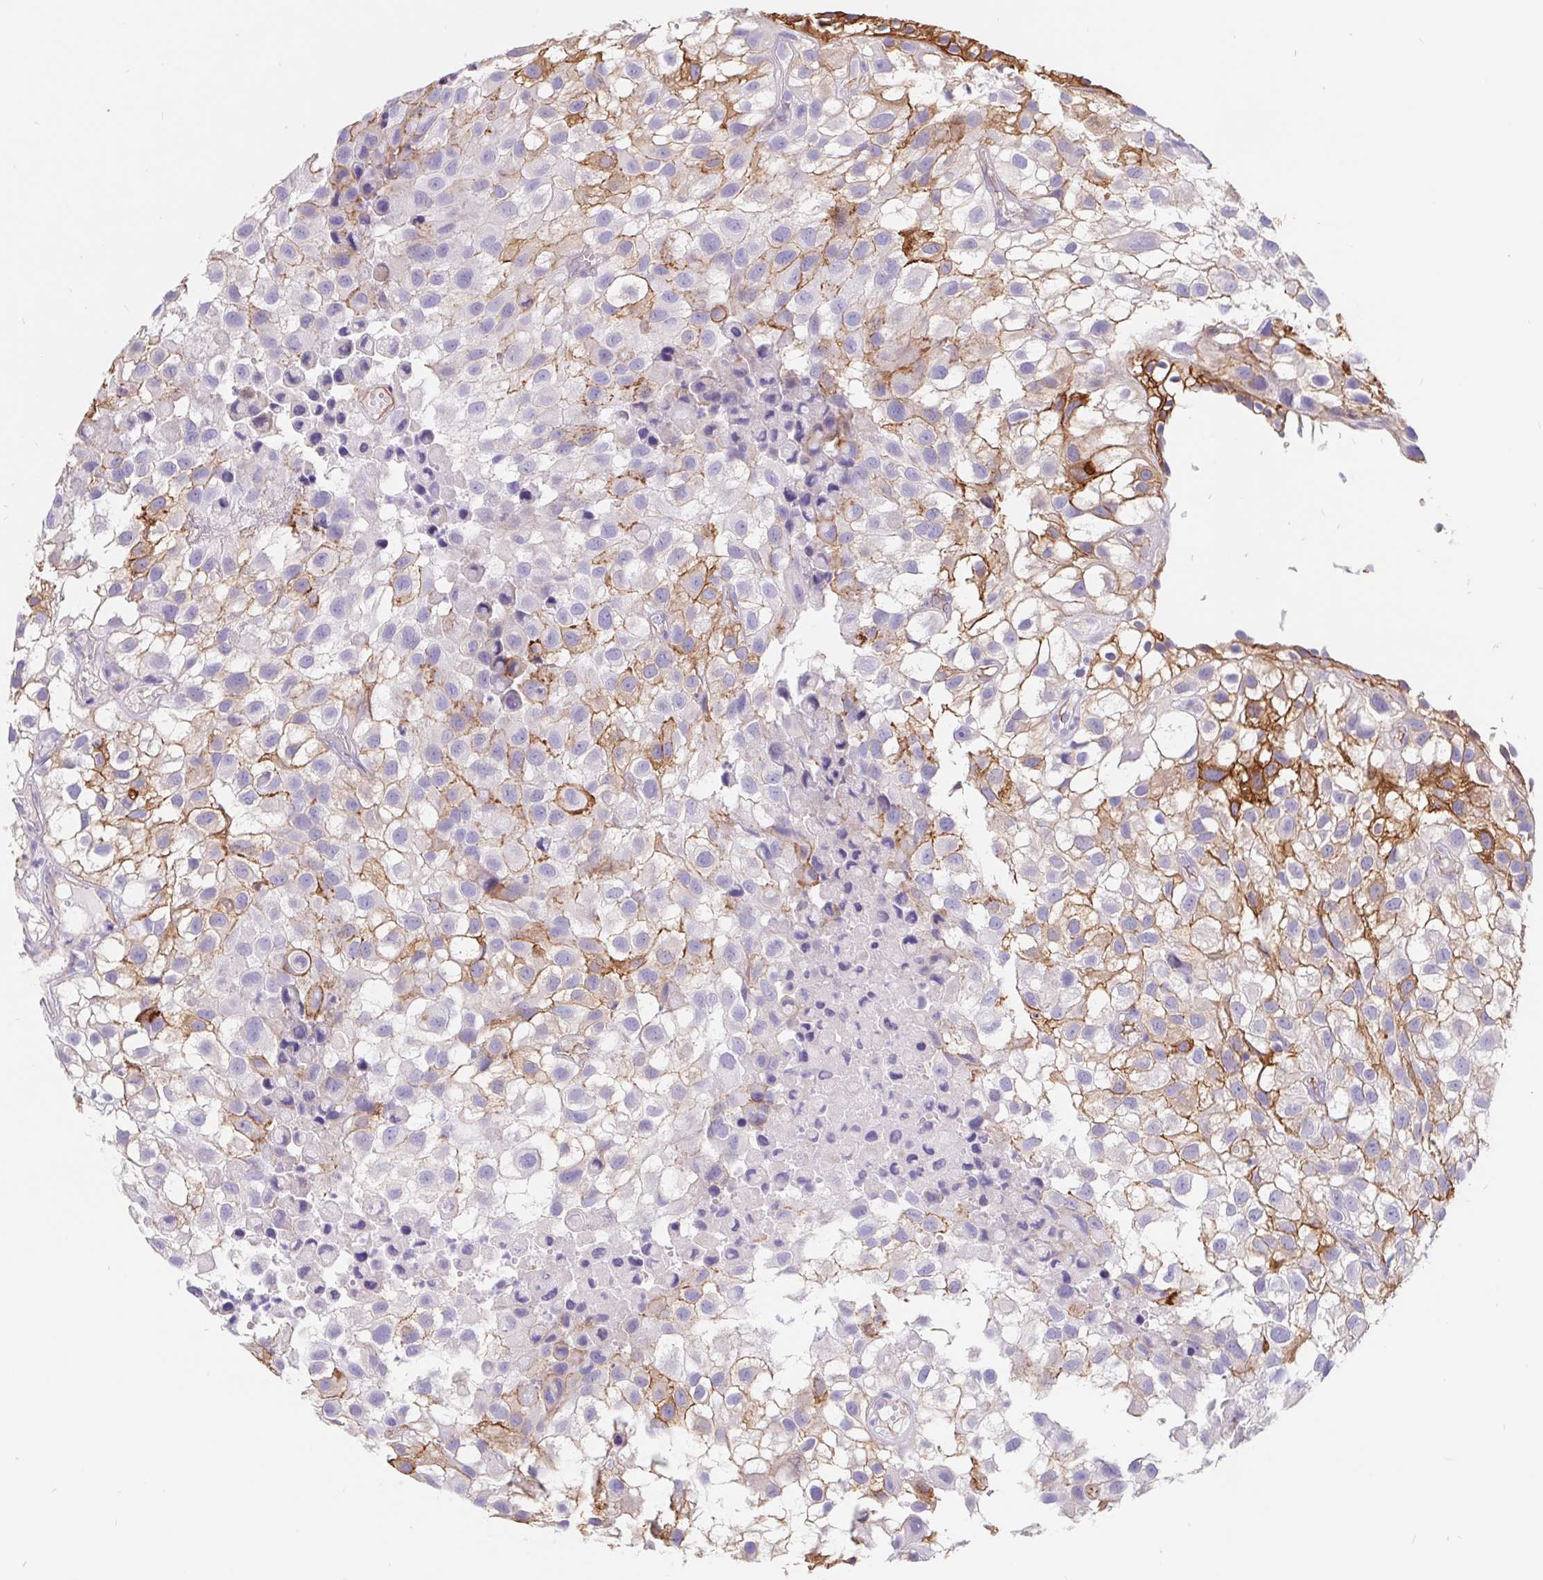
{"staining": {"intensity": "moderate", "quantity": "<25%", "location": "cytoplasmic/membranous"}, "tissue": "urothelial cancer", "cell_type": "Tumor cells", "image_type": "cancer", "snomed": [{"axis": "morphology", "description": "Urothelial carcinoma, High grade"}, {"axis": "topography", "description": "Urinary bladder"}], "caption": "Protein expression analysis of human urothelial carcinoma (high-grade) reveals moderate cytoplasmic/membranous staining in about <25% of tumor cells.", "gene": "LIMCH1", "patient": {"sex": "male", "age": 56}}